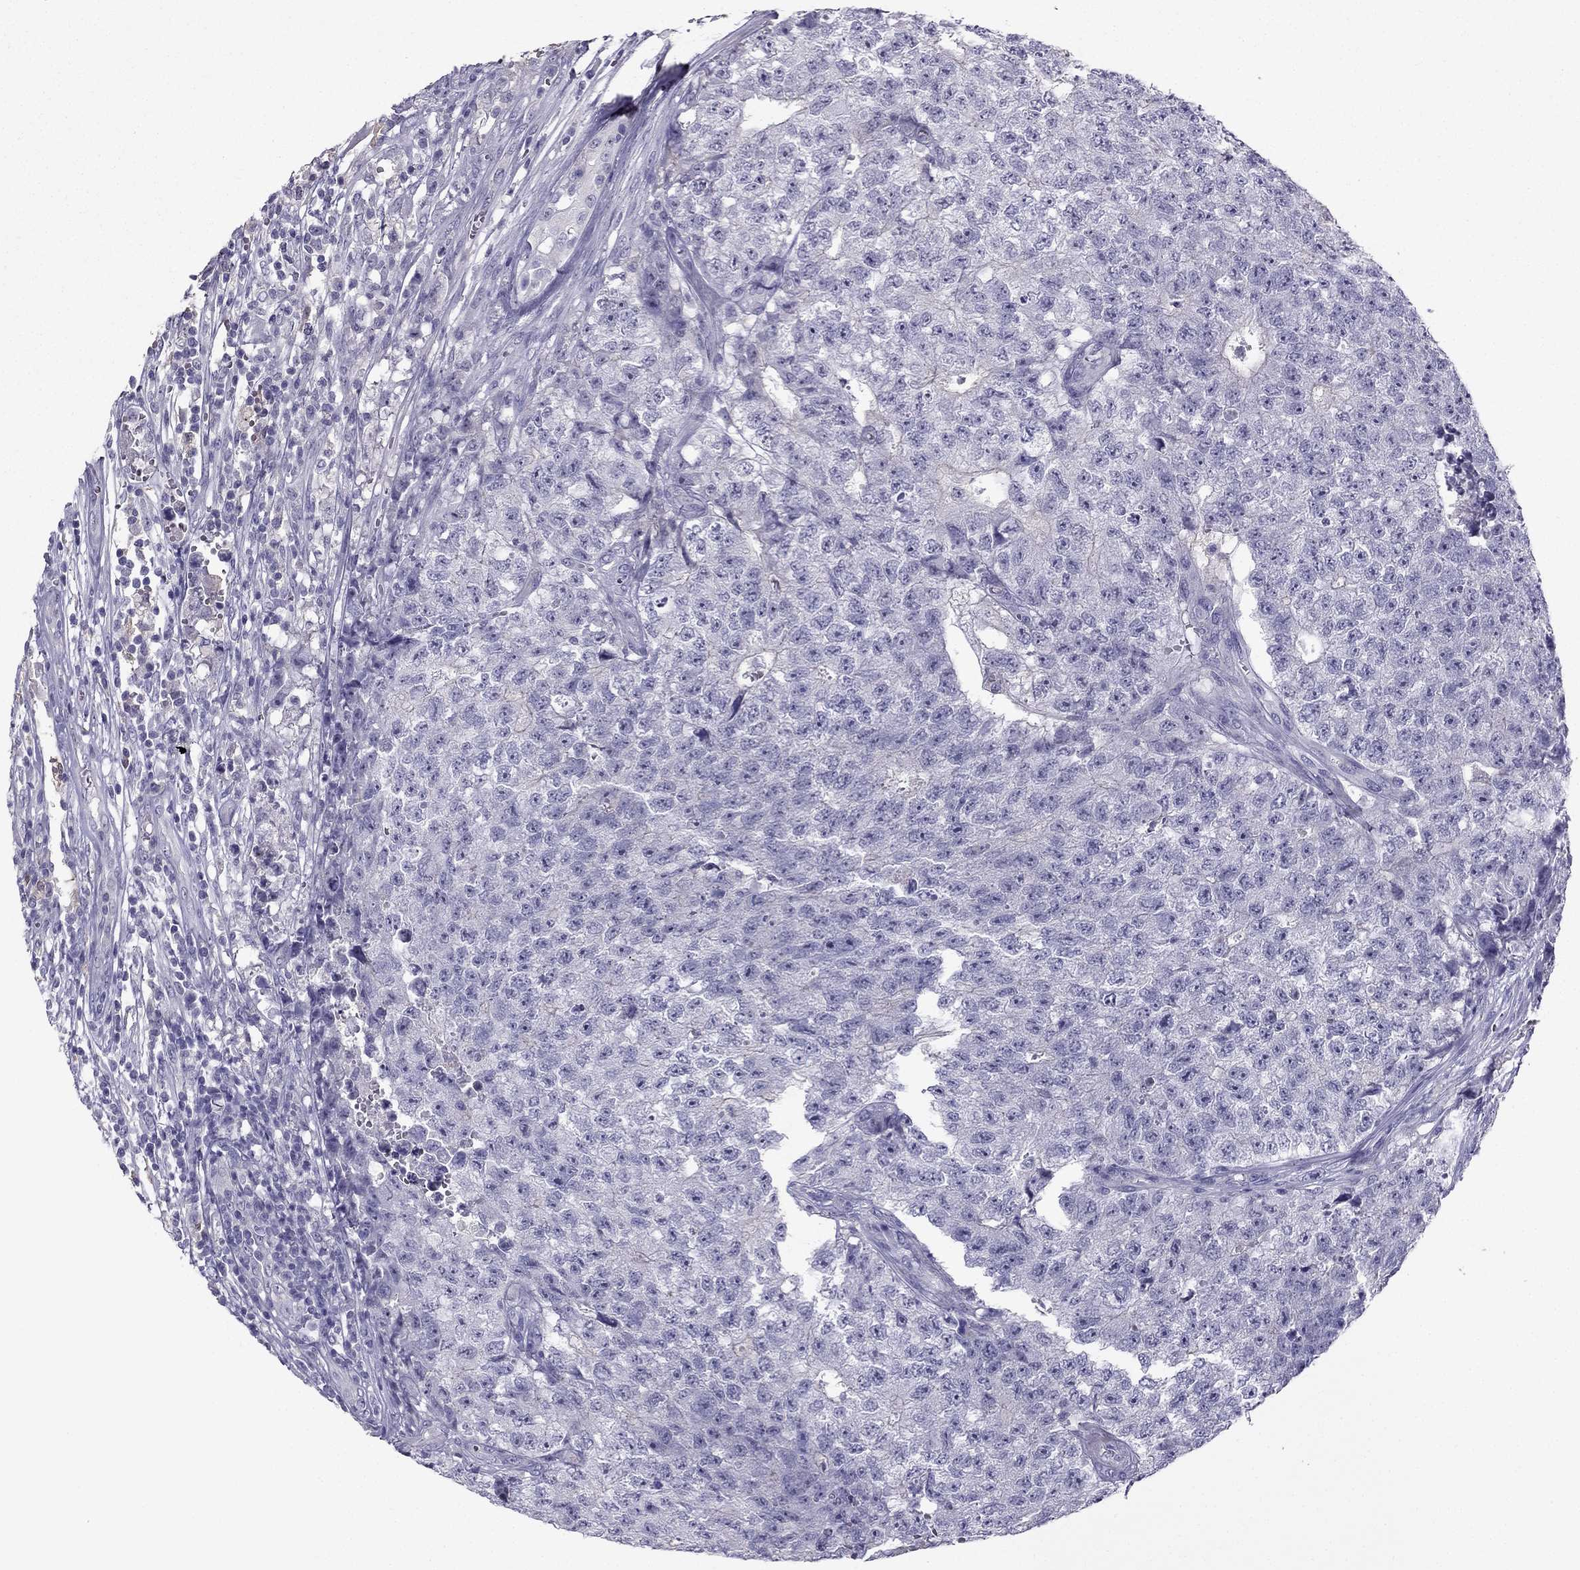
{"staining": {"intensity": "negative", "quantity": "none", "location": "none"}, "tissue": "testis cancer", "cell_type": "Tumor cells", "image_type": "cancer", "snomed": [{"axis": "morphology", "description": "Seminoma, NOS"}, {"axis": "morphology", "description": "Carcinoma, Embryonal, NOS"}, {"axis": "topography", "description": "Testis"}], "caption": "This is a photomicrograph of IHC staining of testis cancer, which shows no positivity in tumor cells.", "gene": "LMTK3", "patient": {"sex": "male", "age": 22}}